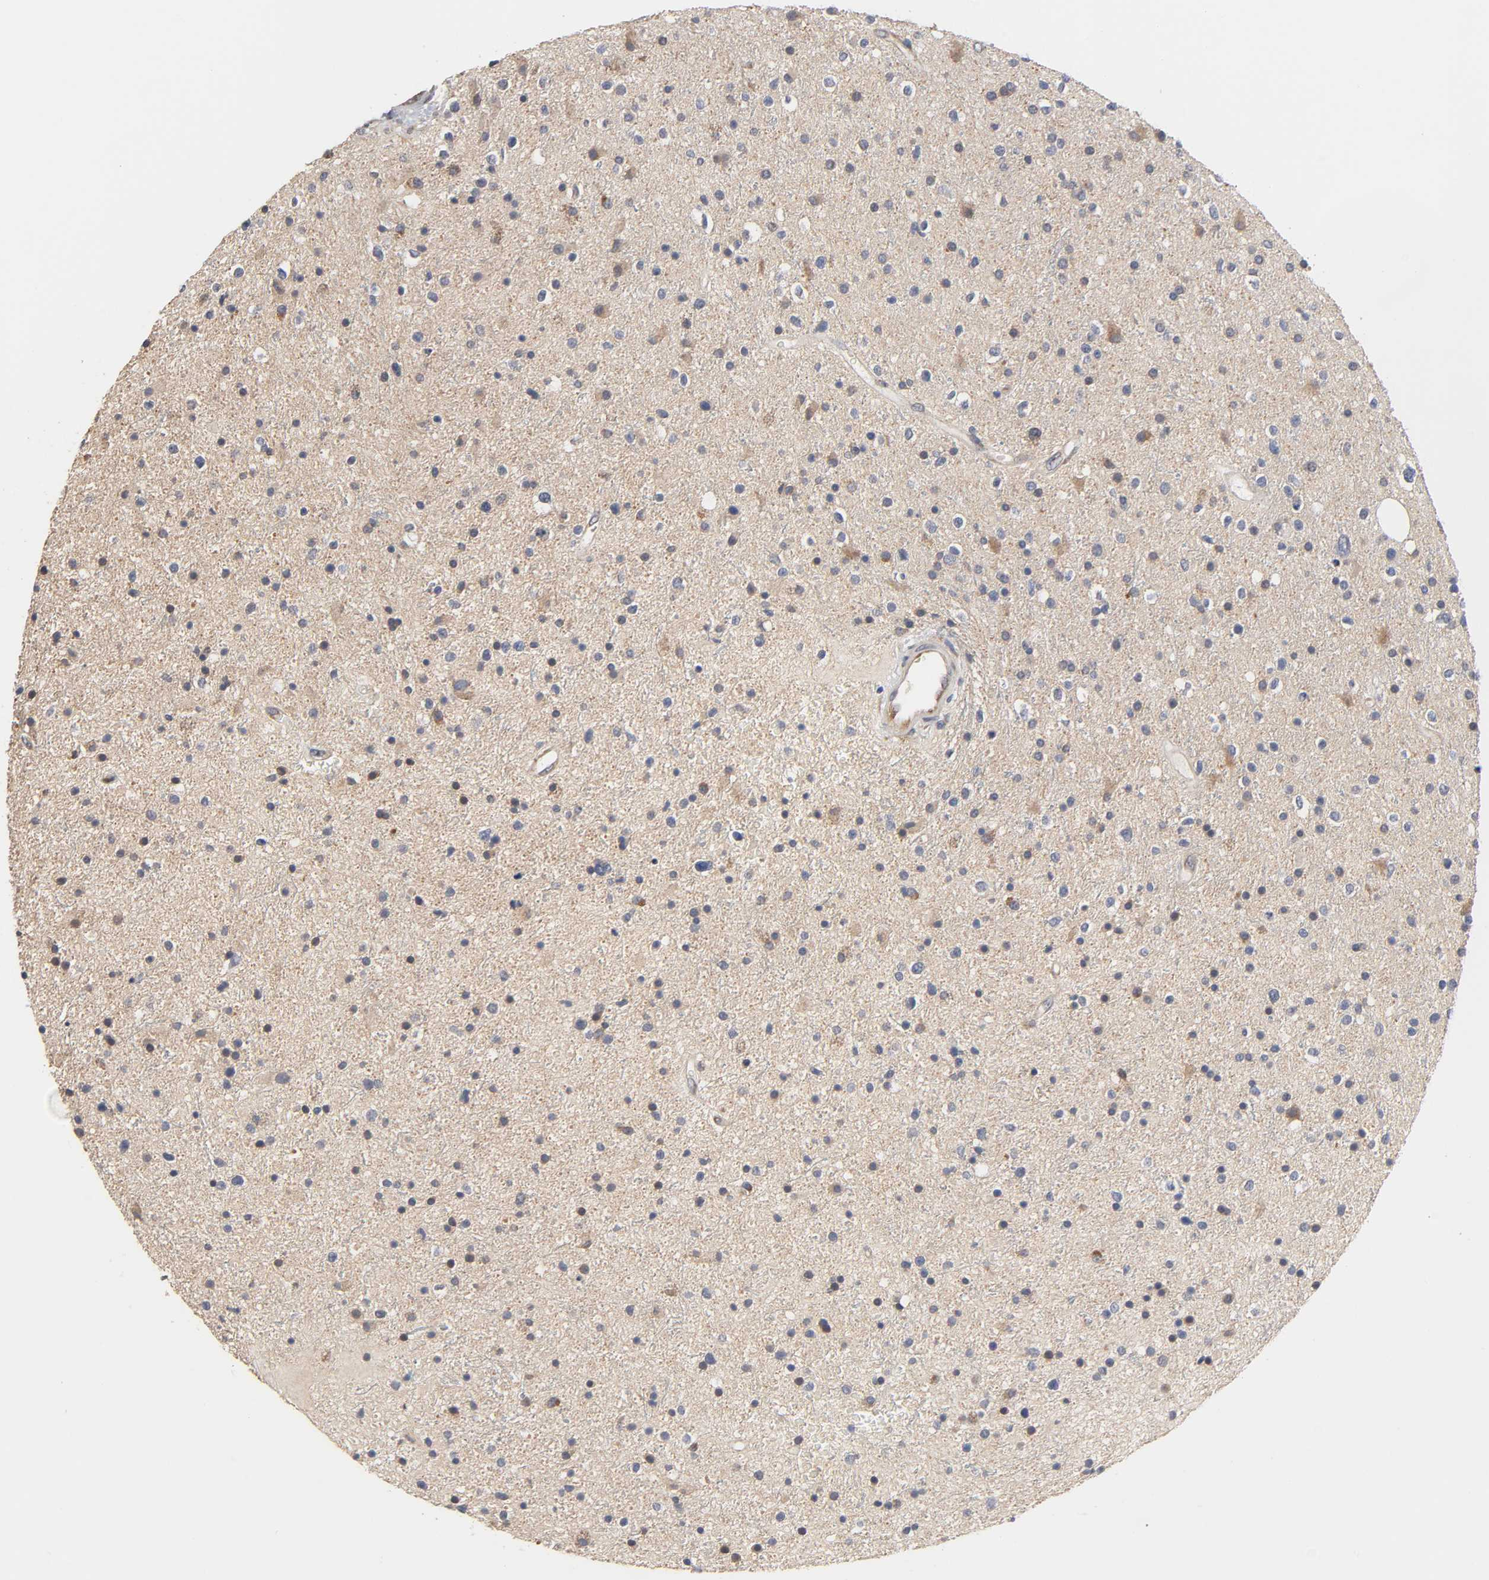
{"staining": {"intensity": "negative", "quantity": "none", "location": "none"}, "tissue": "glioma", "cell_type": "Tumor cells", "image_type": "cancer", "snomed": [{"axis": "morphology", "description": "Glioma, malignant, High grade"}, {"axis": "topography", "description": "Brain"}], "caption": "The image shows no significant expression in tumor cells of glioma.", "gene": "HDLBP", "patient": {"sex": "male", "age": 33}}